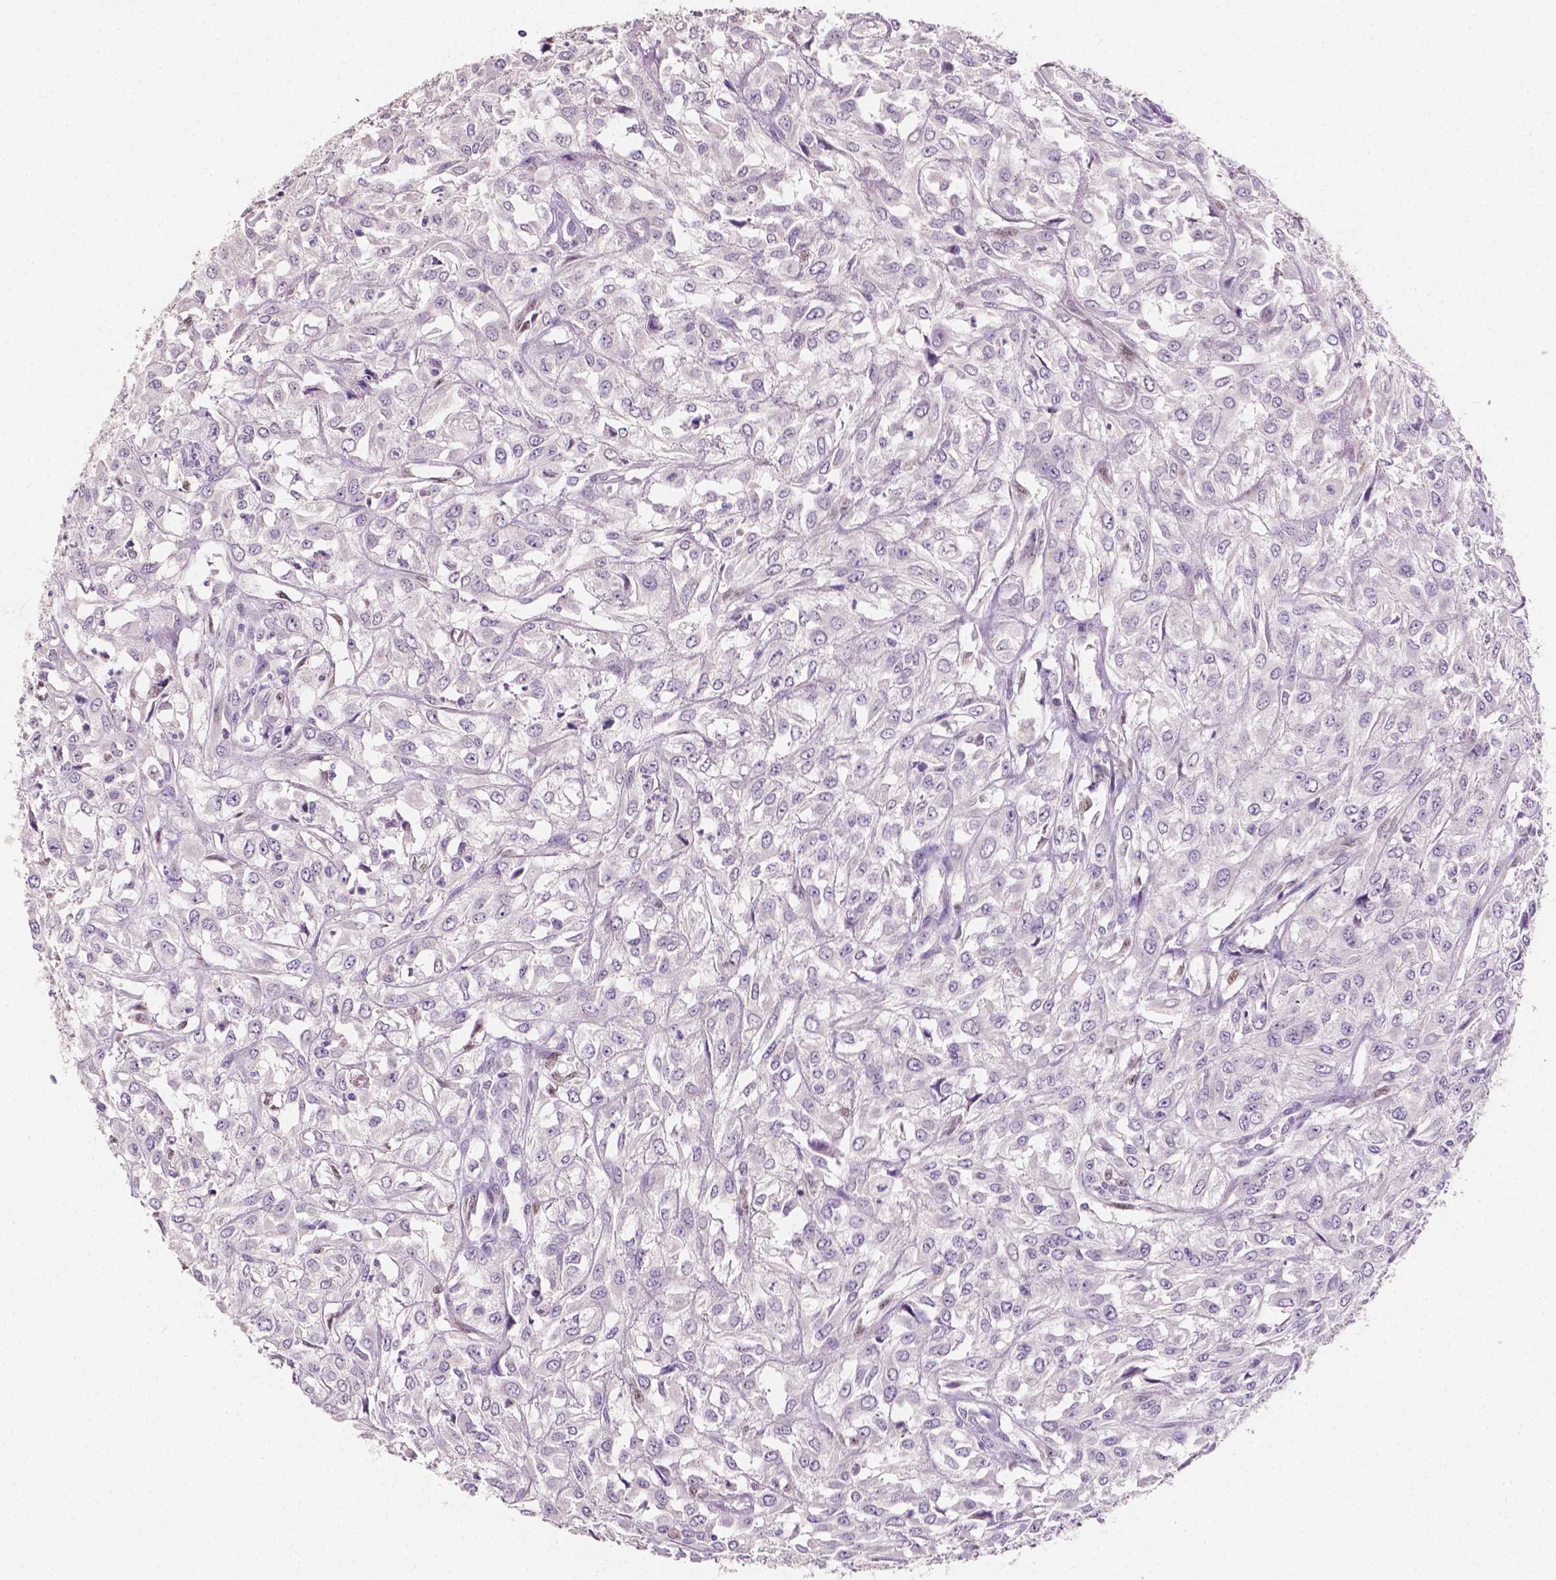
{"staining": {"intensity": "negative", "quantity": "none", "location": "none"}, "tissue": "urothelial cancer", "cell_type": "Tumor cells", "image_type": "cancer", "snomed": [{"axis": "morphology", "description": "Urothelial carcinoma, High grade"}, {"axis": "topography", "description": "Urinary bladder"}], "caption": "A micrograph of urothelial cancer stained for a protein demonstrates no brown staining in tumor cells.", "gene": "TAL1", "patient": {"sex": "male", "age": 67}}